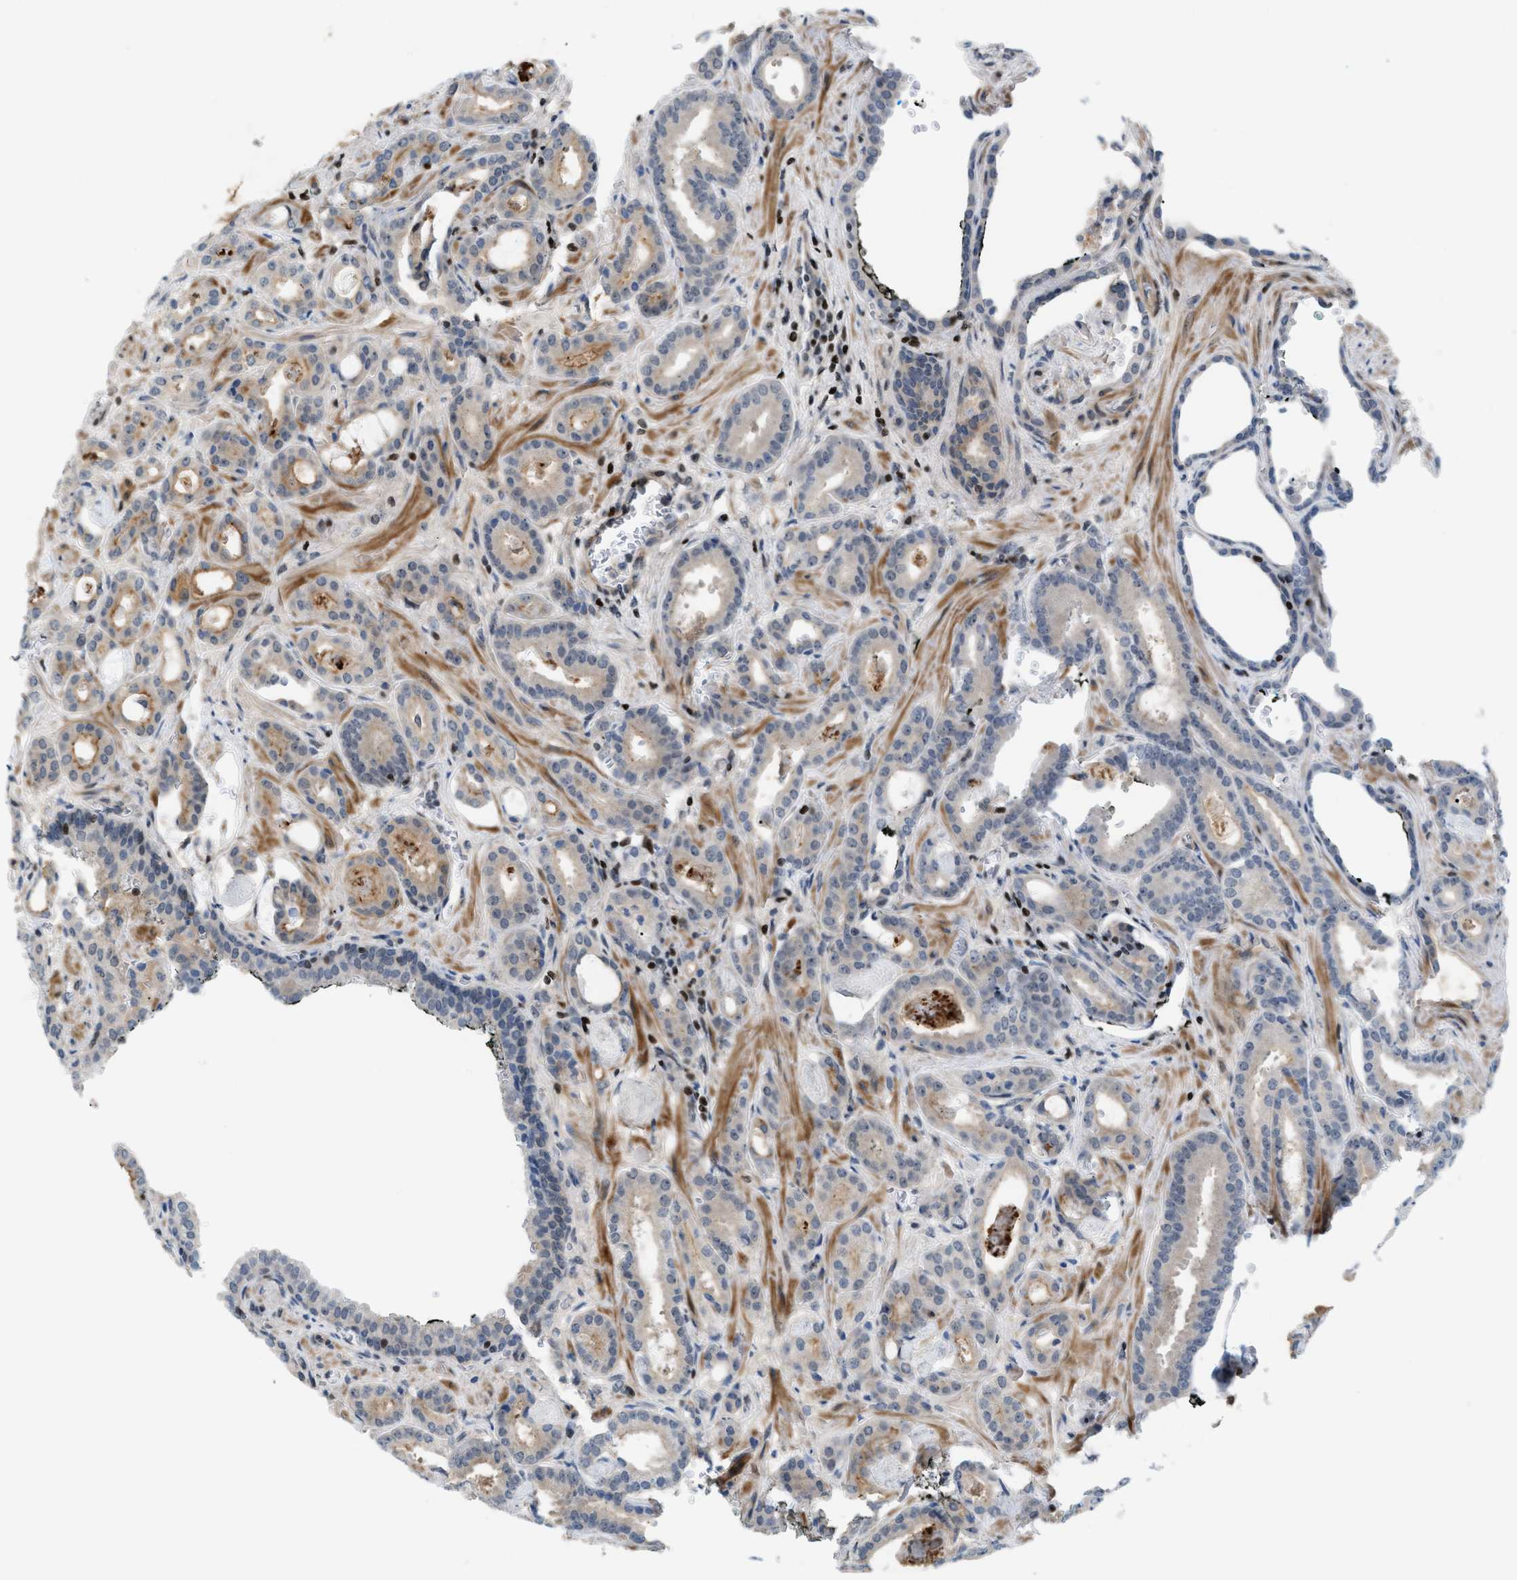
{"staining": {"intensity": "weak", "quantity": "<25%", "location": "cytoplasmic/membranous"}, "tissue": "prostate cancer", "cell_type": "Tumor cells", "image_type": "cancer", "snomed": [{"axis": "morphology", "description": "Adenocarcinoma, Low grade"}, {"axis": "topography", "description": "Prostate"}], "caption": "Immunohistochemistry (IHC) of human low-grade adenocarcinoma (prostate) shows no positivity in tumor cells.", "gene": "ZNF276", "patient": {"sex": "male", "age": 53}}